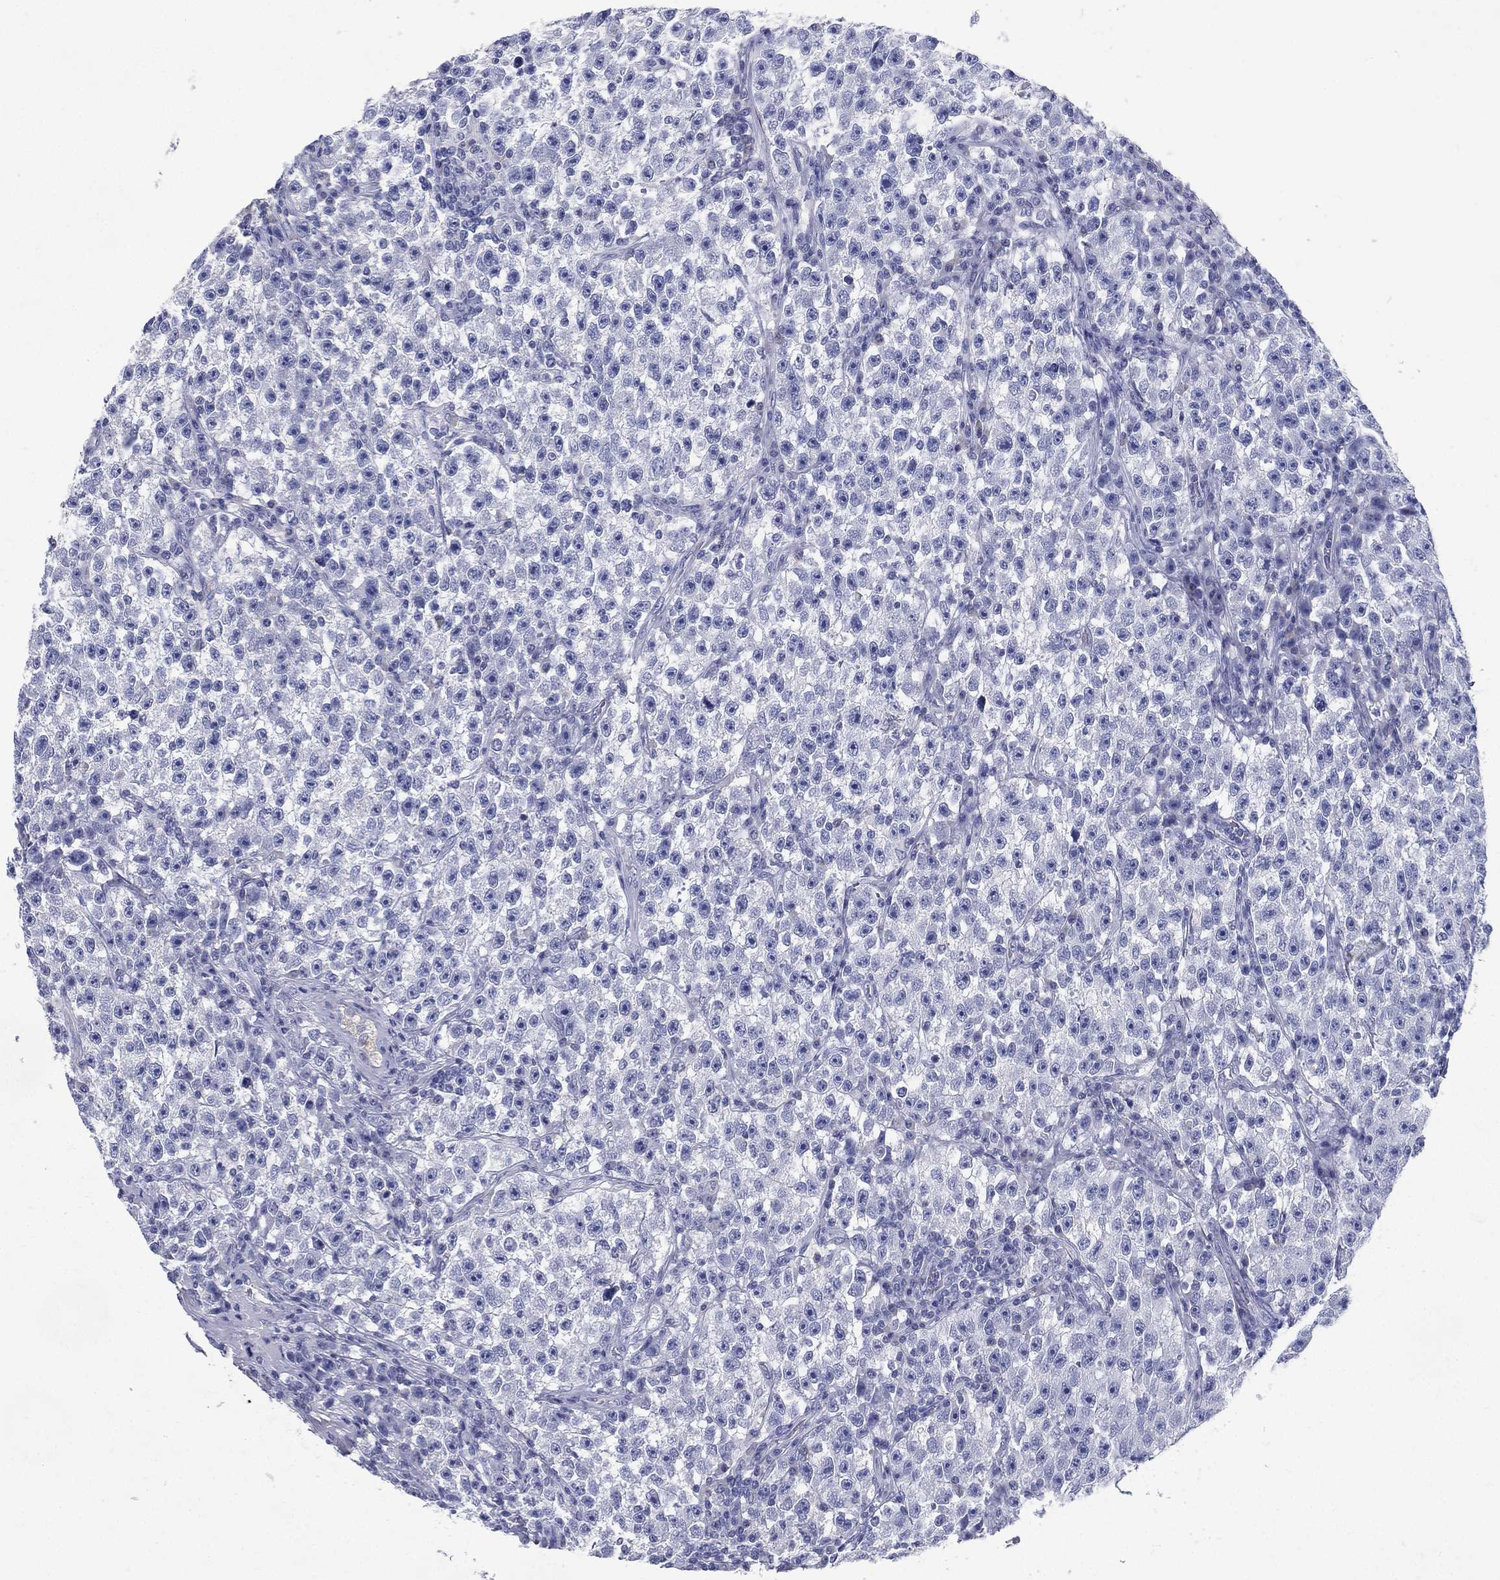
{"staining": {"intensity": "negative", "quantity": "none", "location": "none"}, "tissue": "testis cancer", "cell_type": "Tumor cells", "image_type": "cancer", "snomed": [{"axis": "morphology", "description": "Seminoma, NOS"}, {"axis": "topography", "description": "Testis"}], "caption": "This is an immunohistochemistry (IHC) image of testis seminoma. There is no positivity in tumor cells.", "gene": "RGS13", "patient": {"sex": "male", "age": 22}}